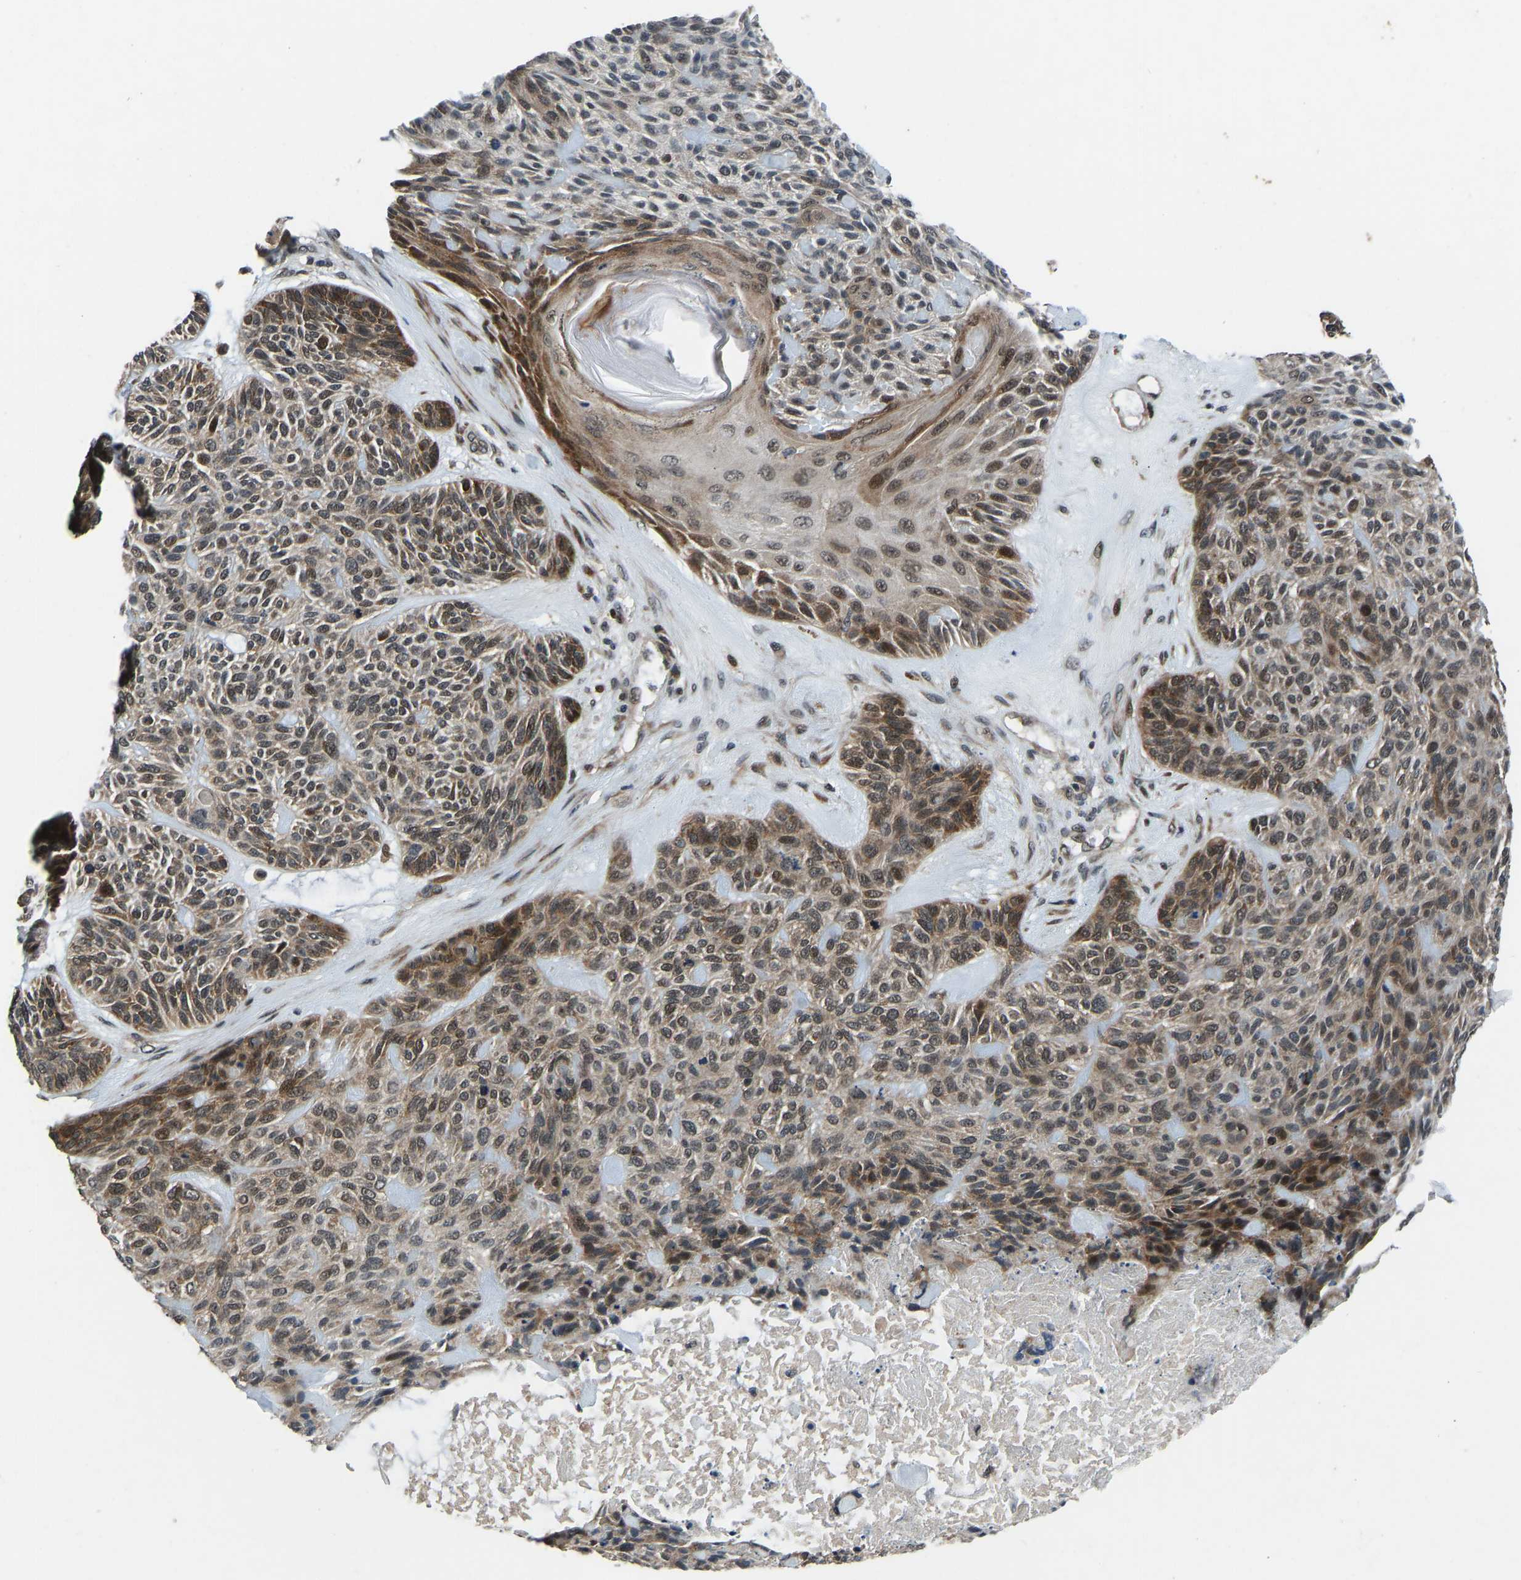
{"staining": {"intensity": "moderate", "quantity": ">75%", "location": "cytoplasmic/membranous,nuclear"}, "tissue": "skin cancer", "cell_type": "Tumor cells", "image_type": "cancer", "snomed": [{"axis": "morphology", "description": "Basal cell carcinoma"}, {"axis": "topography", "description": "Skin"}], "caption": "Immunohistochemical staining of skin cancer reveals medium levels of moderate cytoplasmic/membranous and nuclear protein positivity in approximately >75% of tumor cells.", "gene": "RLIM", "patient": {"sex": "male", "age": 55}}